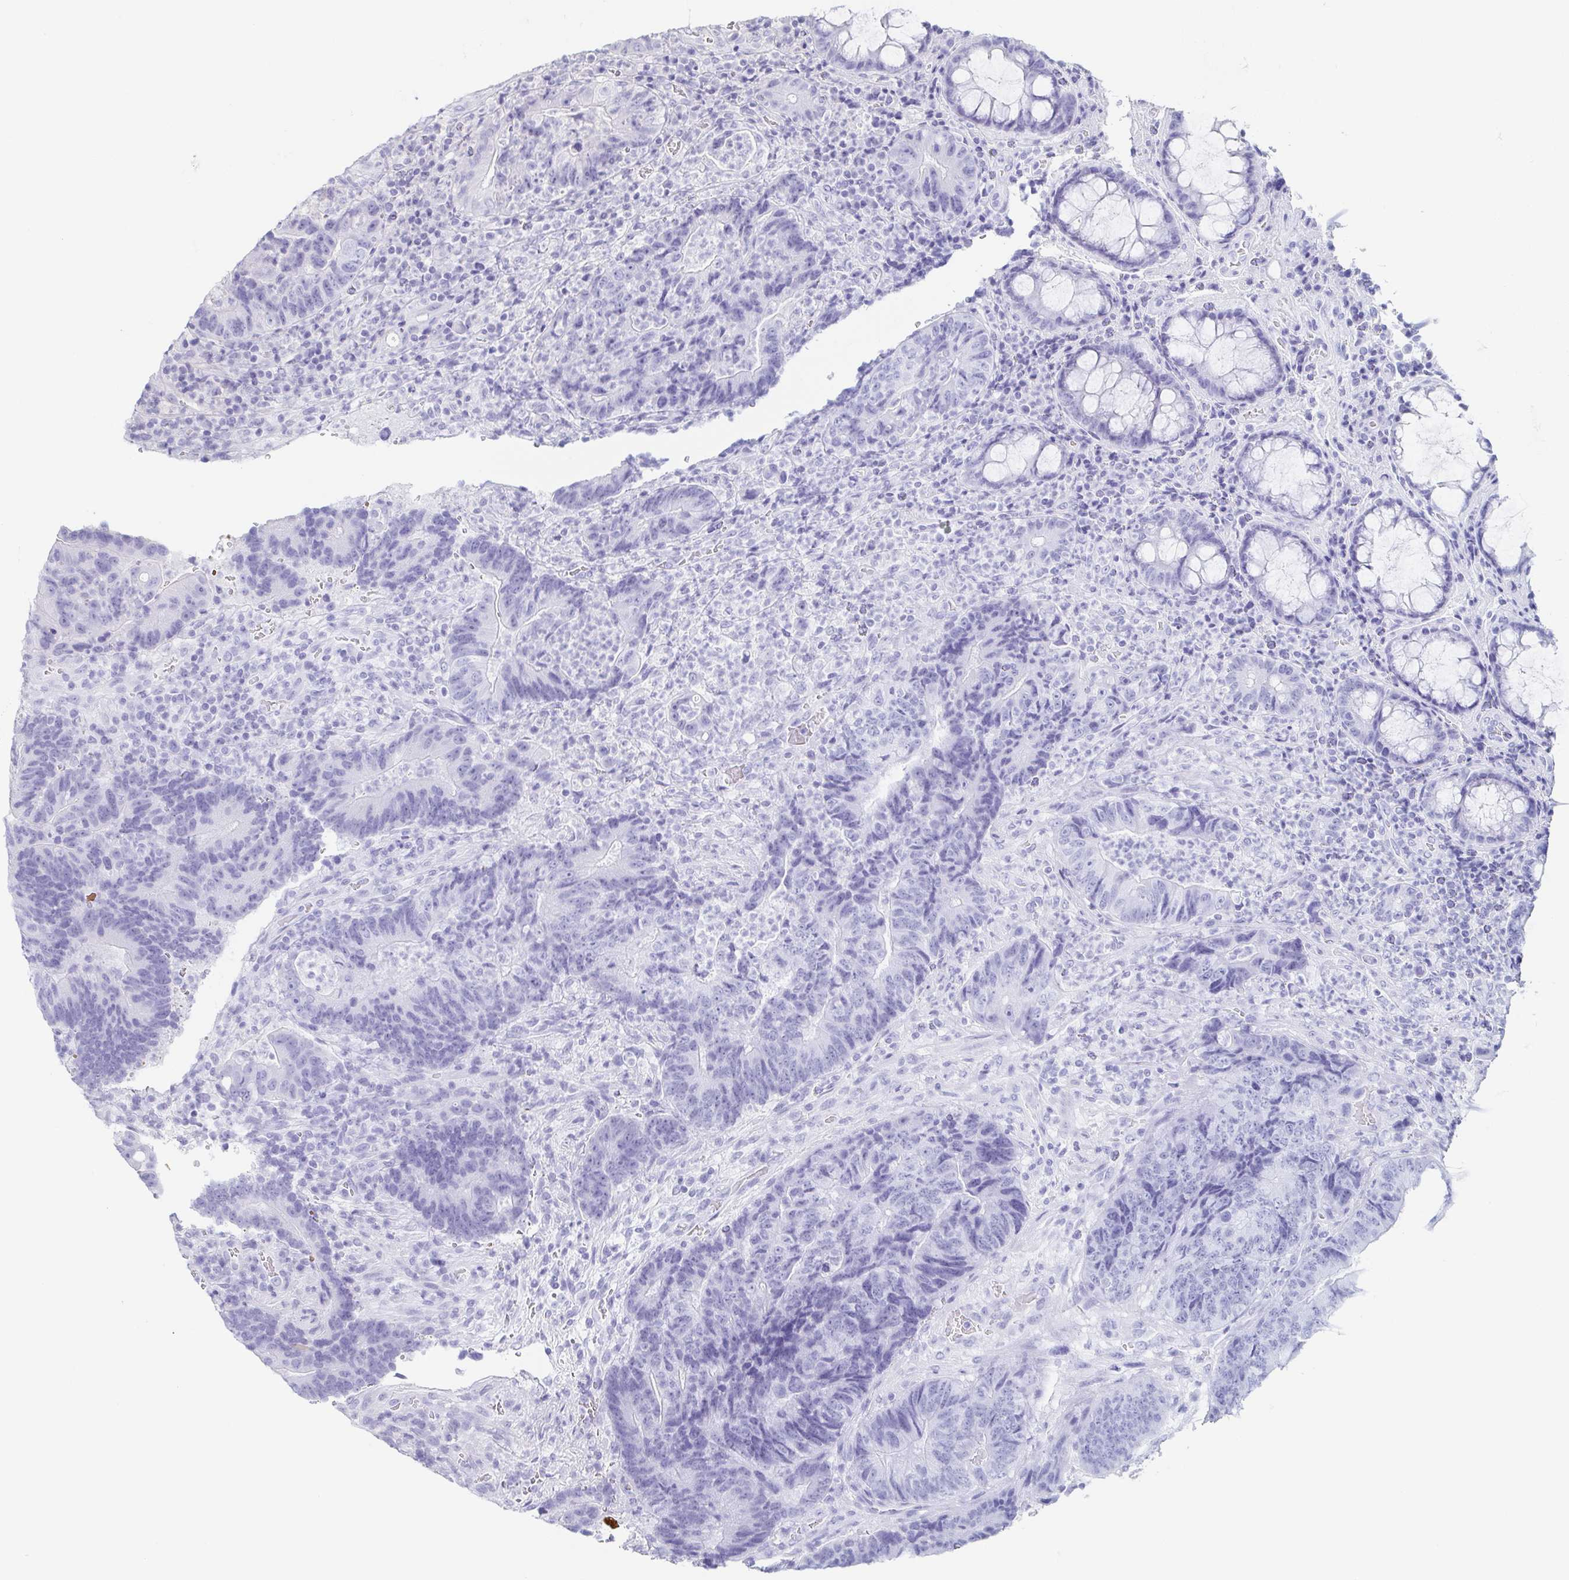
{"staining": {"intensity": "negative", "quantity": "none", "location": "none"}, "tissue": "colorectal cancer", "cell_type": "Tumor cells", "image_type": "cancer", "snomed": [{"axis": "morphology", "description": "Normal tissue, NOS"}, {"axis": "morphology", "description": "Adenocarcinoma, NOS"}, {"axis": "topography", "description": "Colon"}], "caption": "High power microscopy image of an immunohistochemistry histopathology image of colorectal adenocarcinoma, revealing no significant staining in tumor cells.", "gene": "BPIFA2", "patient": {"sex": "female", "age": 48}}